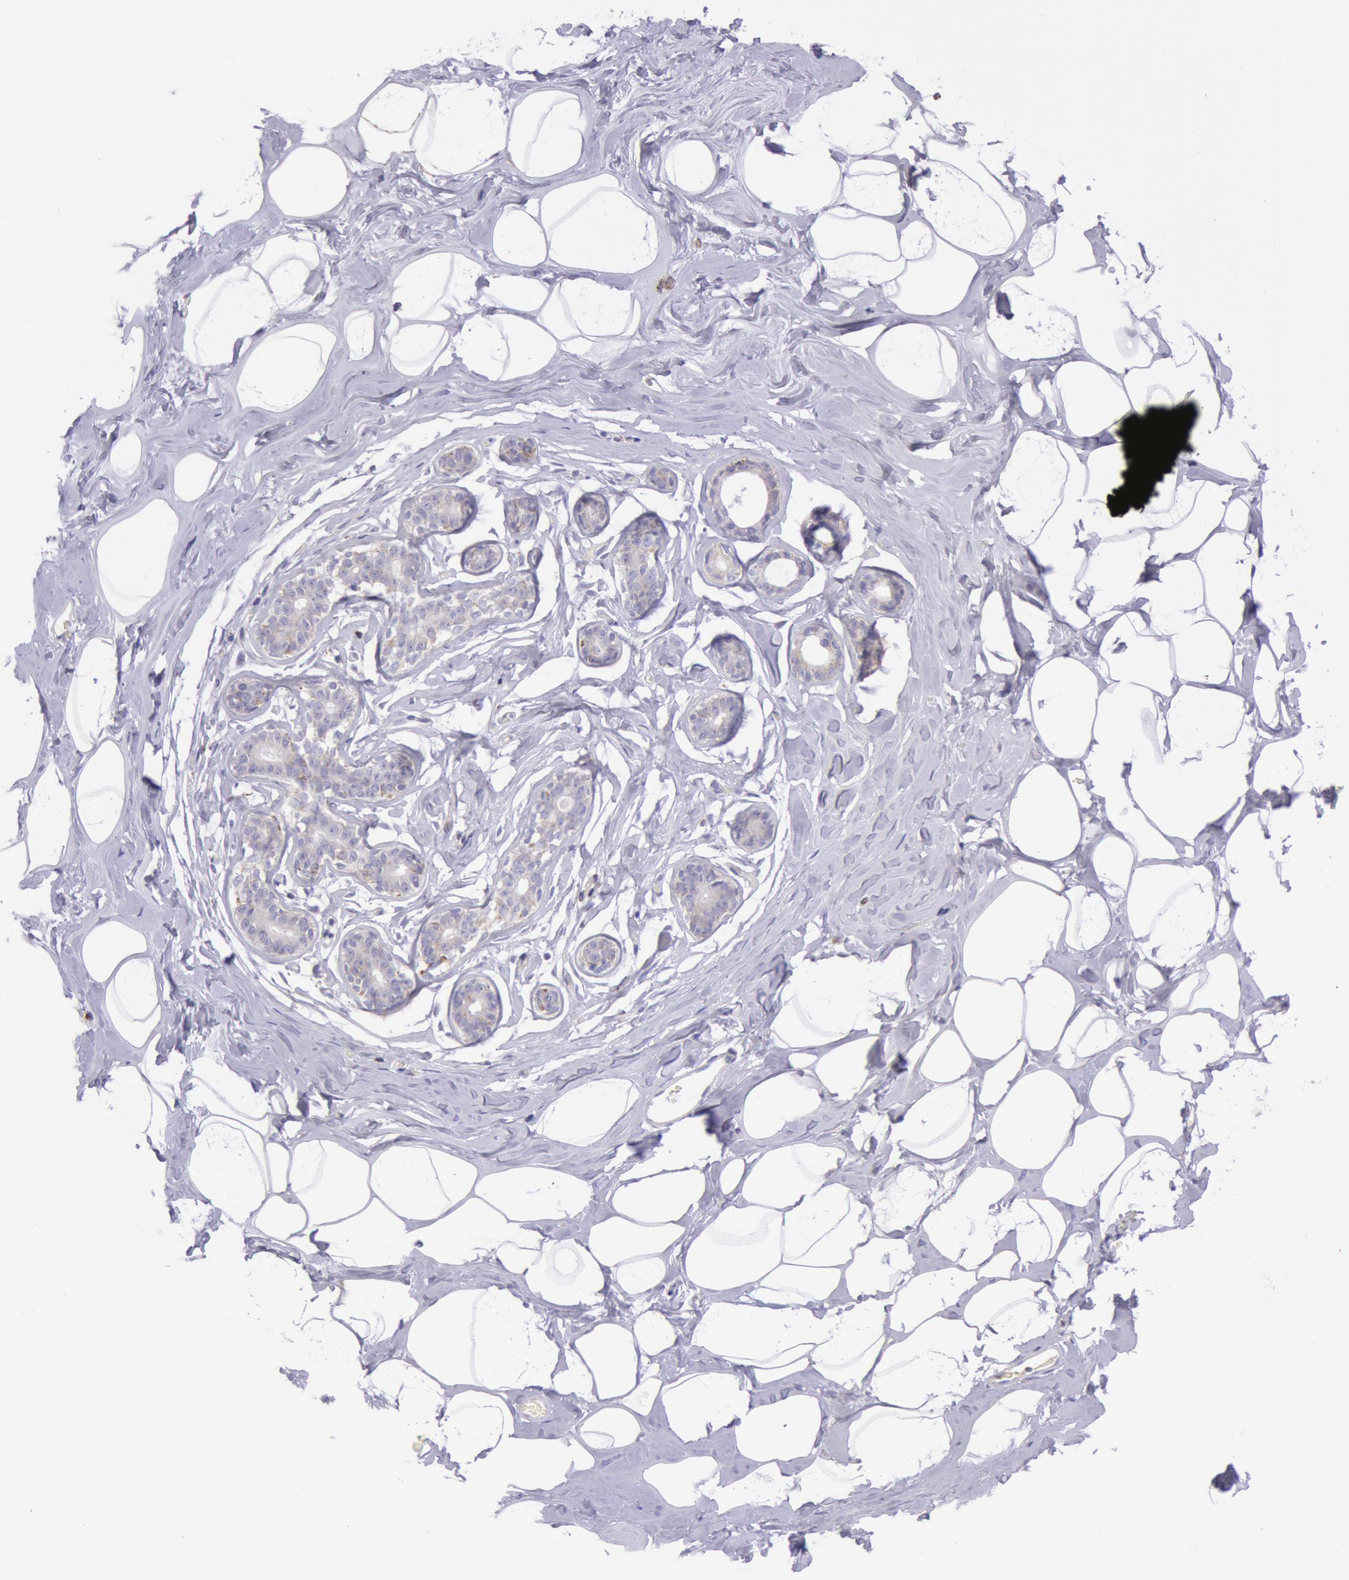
{"staining": {"intensity": "negative", "quantity": "none", "location": "none"}, "tissue": "breast", "cell_type": "Adipocytes", "image_type": "normal", "snomed": [{"axis": "morphology", "description": "Normal tissue, NOS"}, {"axis": "morphology", "description": "Fibrosis, NOS"}, {"axis": "topography", "description": "Breast"}], "caption": "DAB immunohistochemical staining of normal human breast shows no significant staining in adipocytes. (Brightfield microscopy of DAB (3,3'-diaminobenzidine) immunohistochemistry (IHC) at high magnification).", "gene": "FRMD6", "patient": {"sex": "female", "age": 39}}